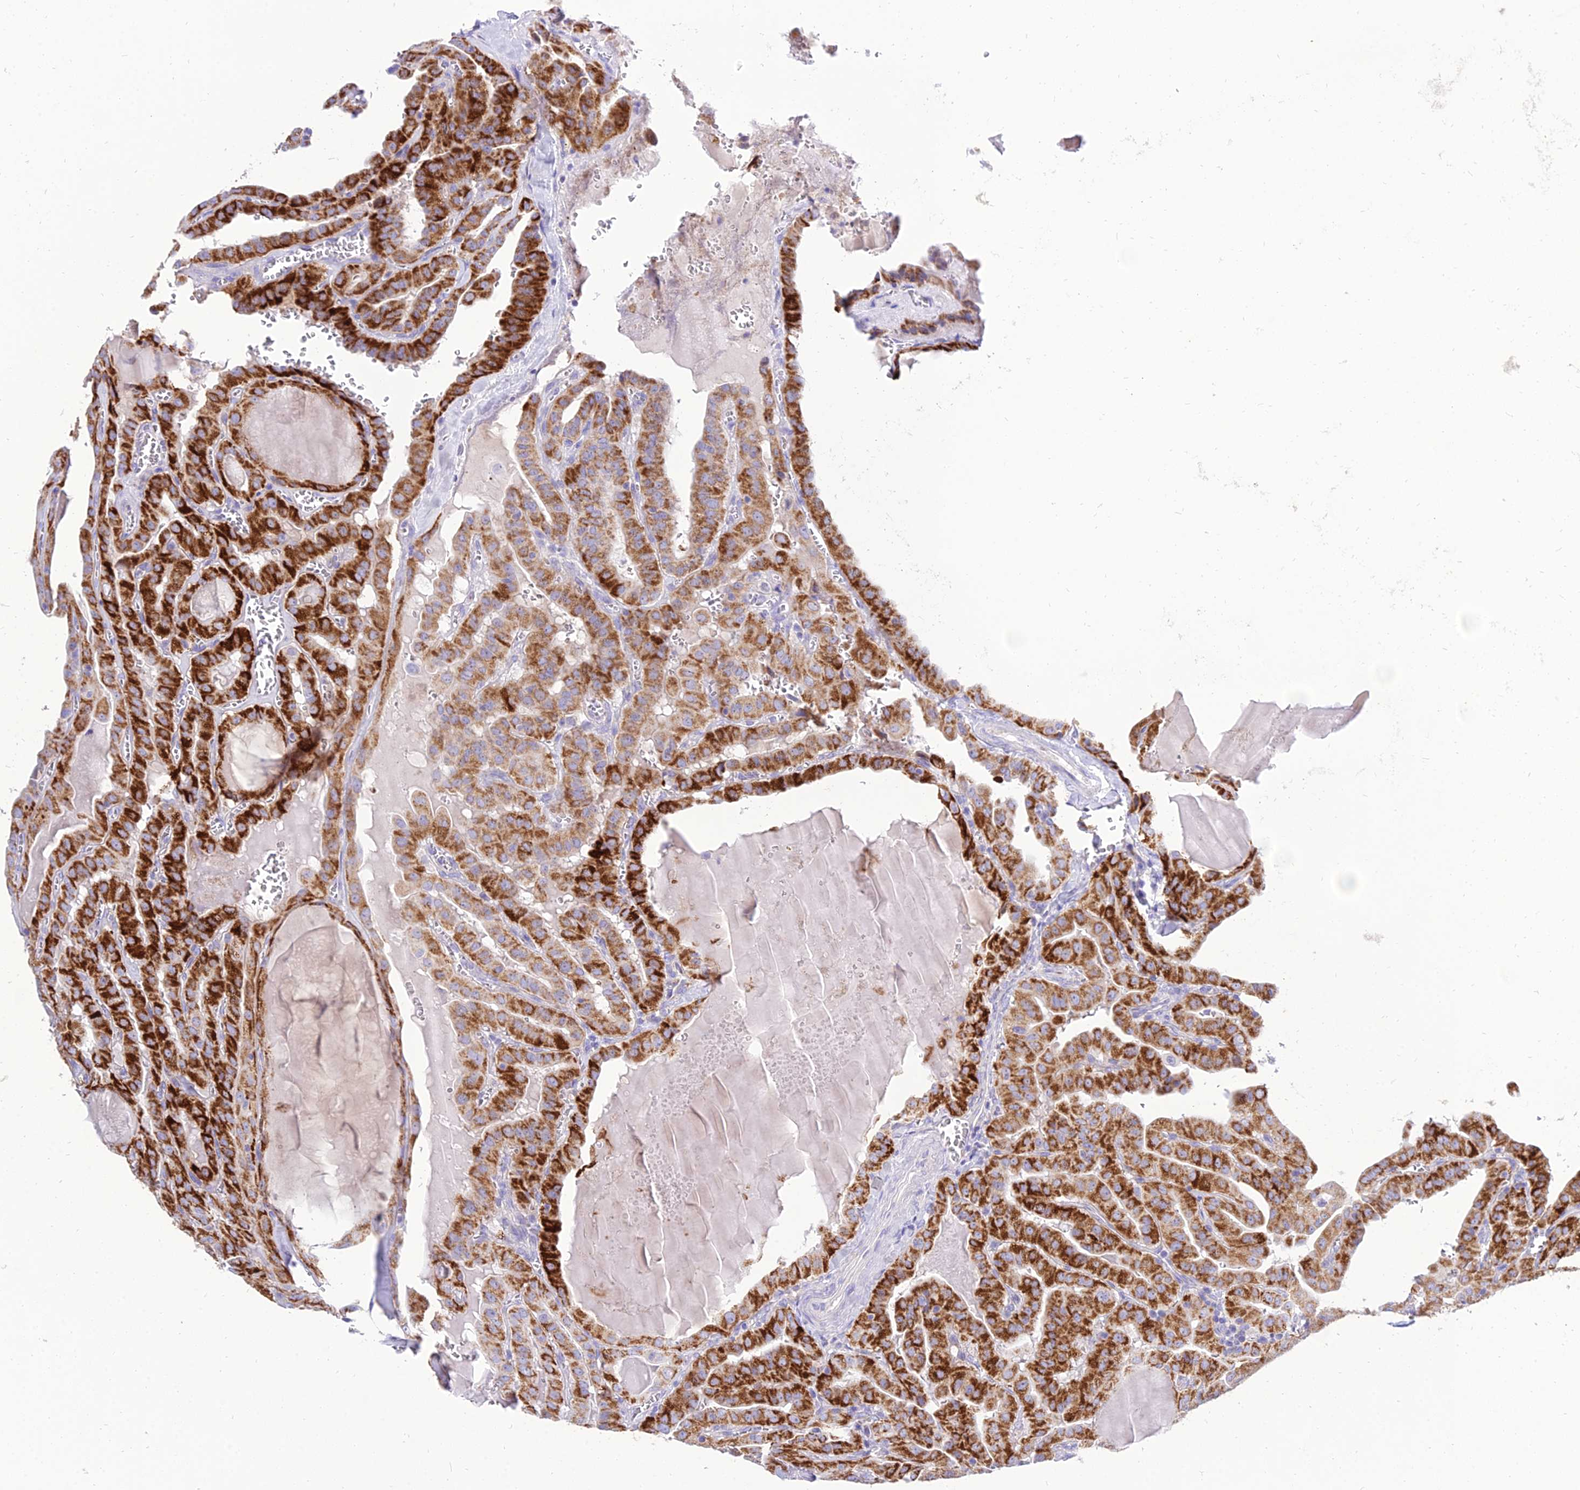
{"staining": {"intensity": "strong", "quantity": ">75%", "location": "cytoplasmic/membranous"}, "tissue": "thyroid cancer", "cell_type": "Tumor cells", "image_type": "cancer", "snomed": [{"axis": "morphology", "description": "Papillary adenocarcinoma, NOS"}, {"axis": "topography", "description": "Thyroid gland"}], "caption": "High-magnification brightfield microscopy of thyroid cancer (papillary adenocarcinoma) stained with DAB (brown) and counterstained with hematoxylin (blue). tumor cells exhibit strong cytoplasmic/membranous expression is present in approximately>75% of cells. The staining was performed using DAB (3,3'-diaminobenzidine), with brown indicating positive protein expression. Nuclei are stained blue with hematoxylin.", "gene": "PKN3", "patient": {"sex": "male", "age": 52}}